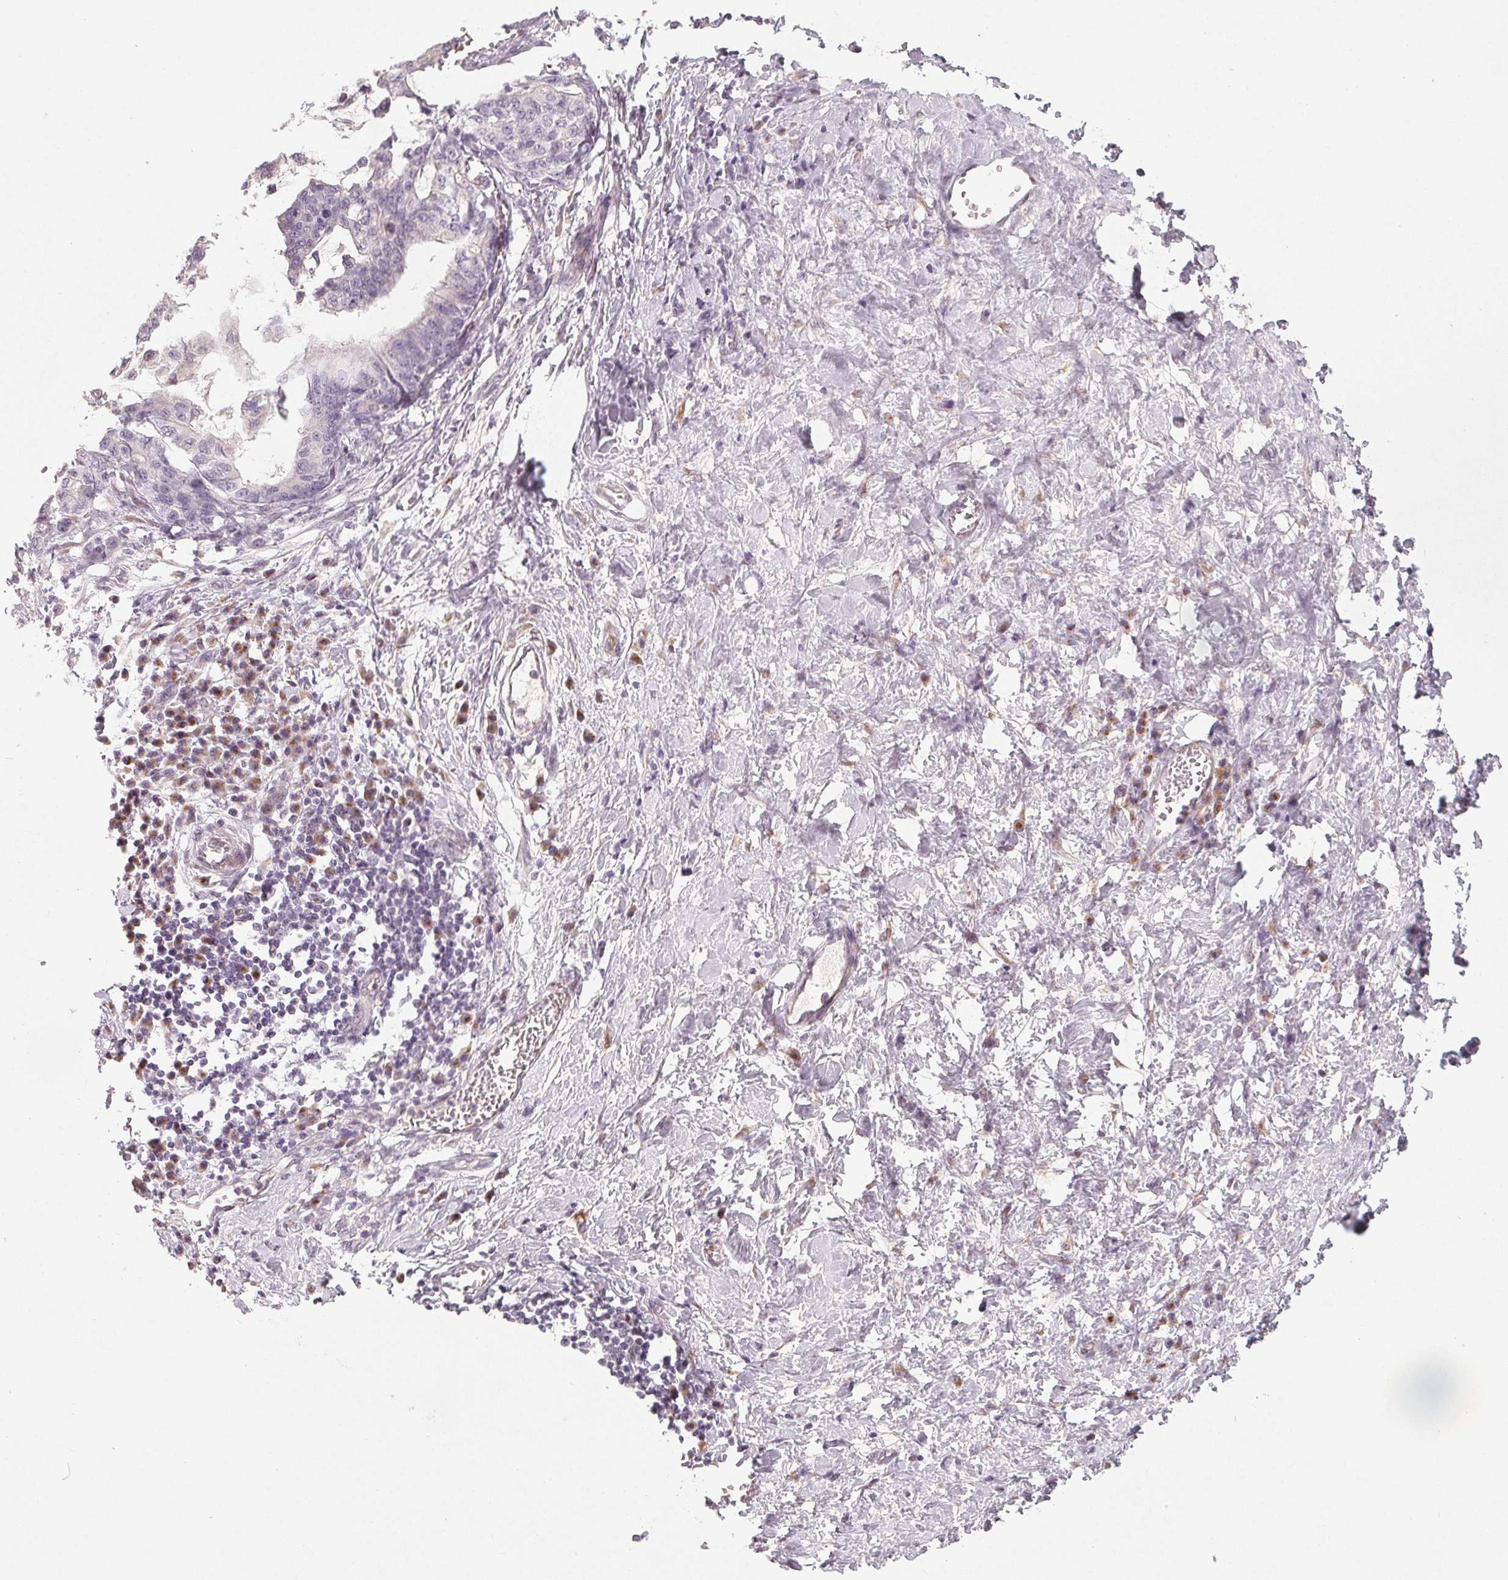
{"staining": {"intensity": "negative", "quantity": "none", "location": "none"}, "tissue": "stomach cancer", "cell_type": "Tumor cells", "image_type": "cancer", "snomed": [{"axis": "morphology", "description": "Normal tissue, NOS"}, {"axis": "morphology", "description": "Adenocarcinoma, NOS"}, {"axis": "topography", "description": "Stomach"}], "caption": "Tumor cells show no significant protein positivity in stomach cancer (adenocarcinoma).", "gene": "TMSB15B", "patient": {"sex": "female", "age": 64}}